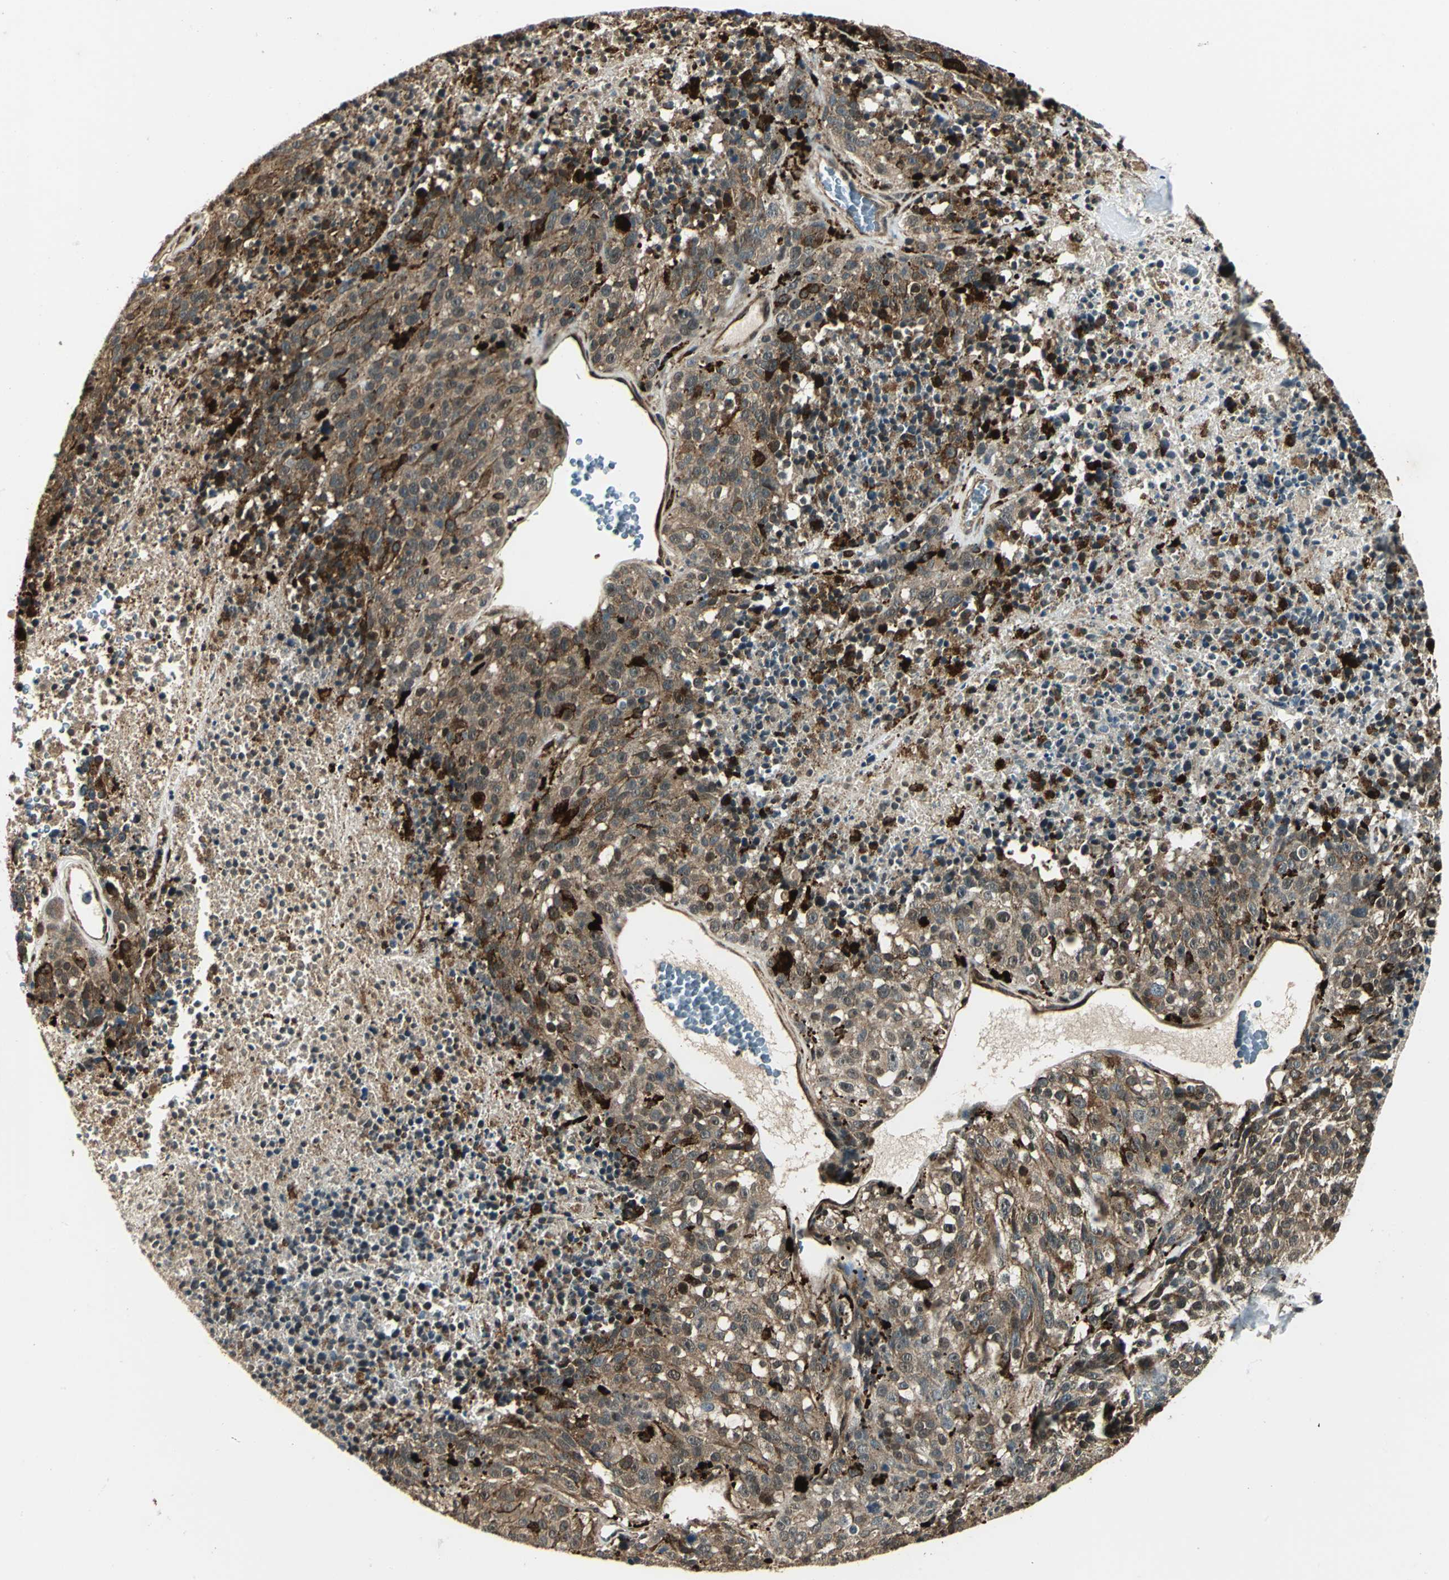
{"staining": {"intensity": "moderate", "quantity": ">75%", "location": "cytoplasmic/membranous,nuclear"}, "tissue": "melanoma", "cell_type": "Tumor cells", "image_type": "cancer", "snomed": [{"axis": "morphology", "description": "Malignant melanoma, Metastatic site"}, {"axis": "topography", "description": "Cerebral cortex"}], "caption": "The image reveals a brown stain indicating the presence of a protein in the cytoplasmic/membranous and nuclear of tumor cells in melanoma.", "gene": "PPP1R13L", "patient": {"sex": "female", "age": 52}}